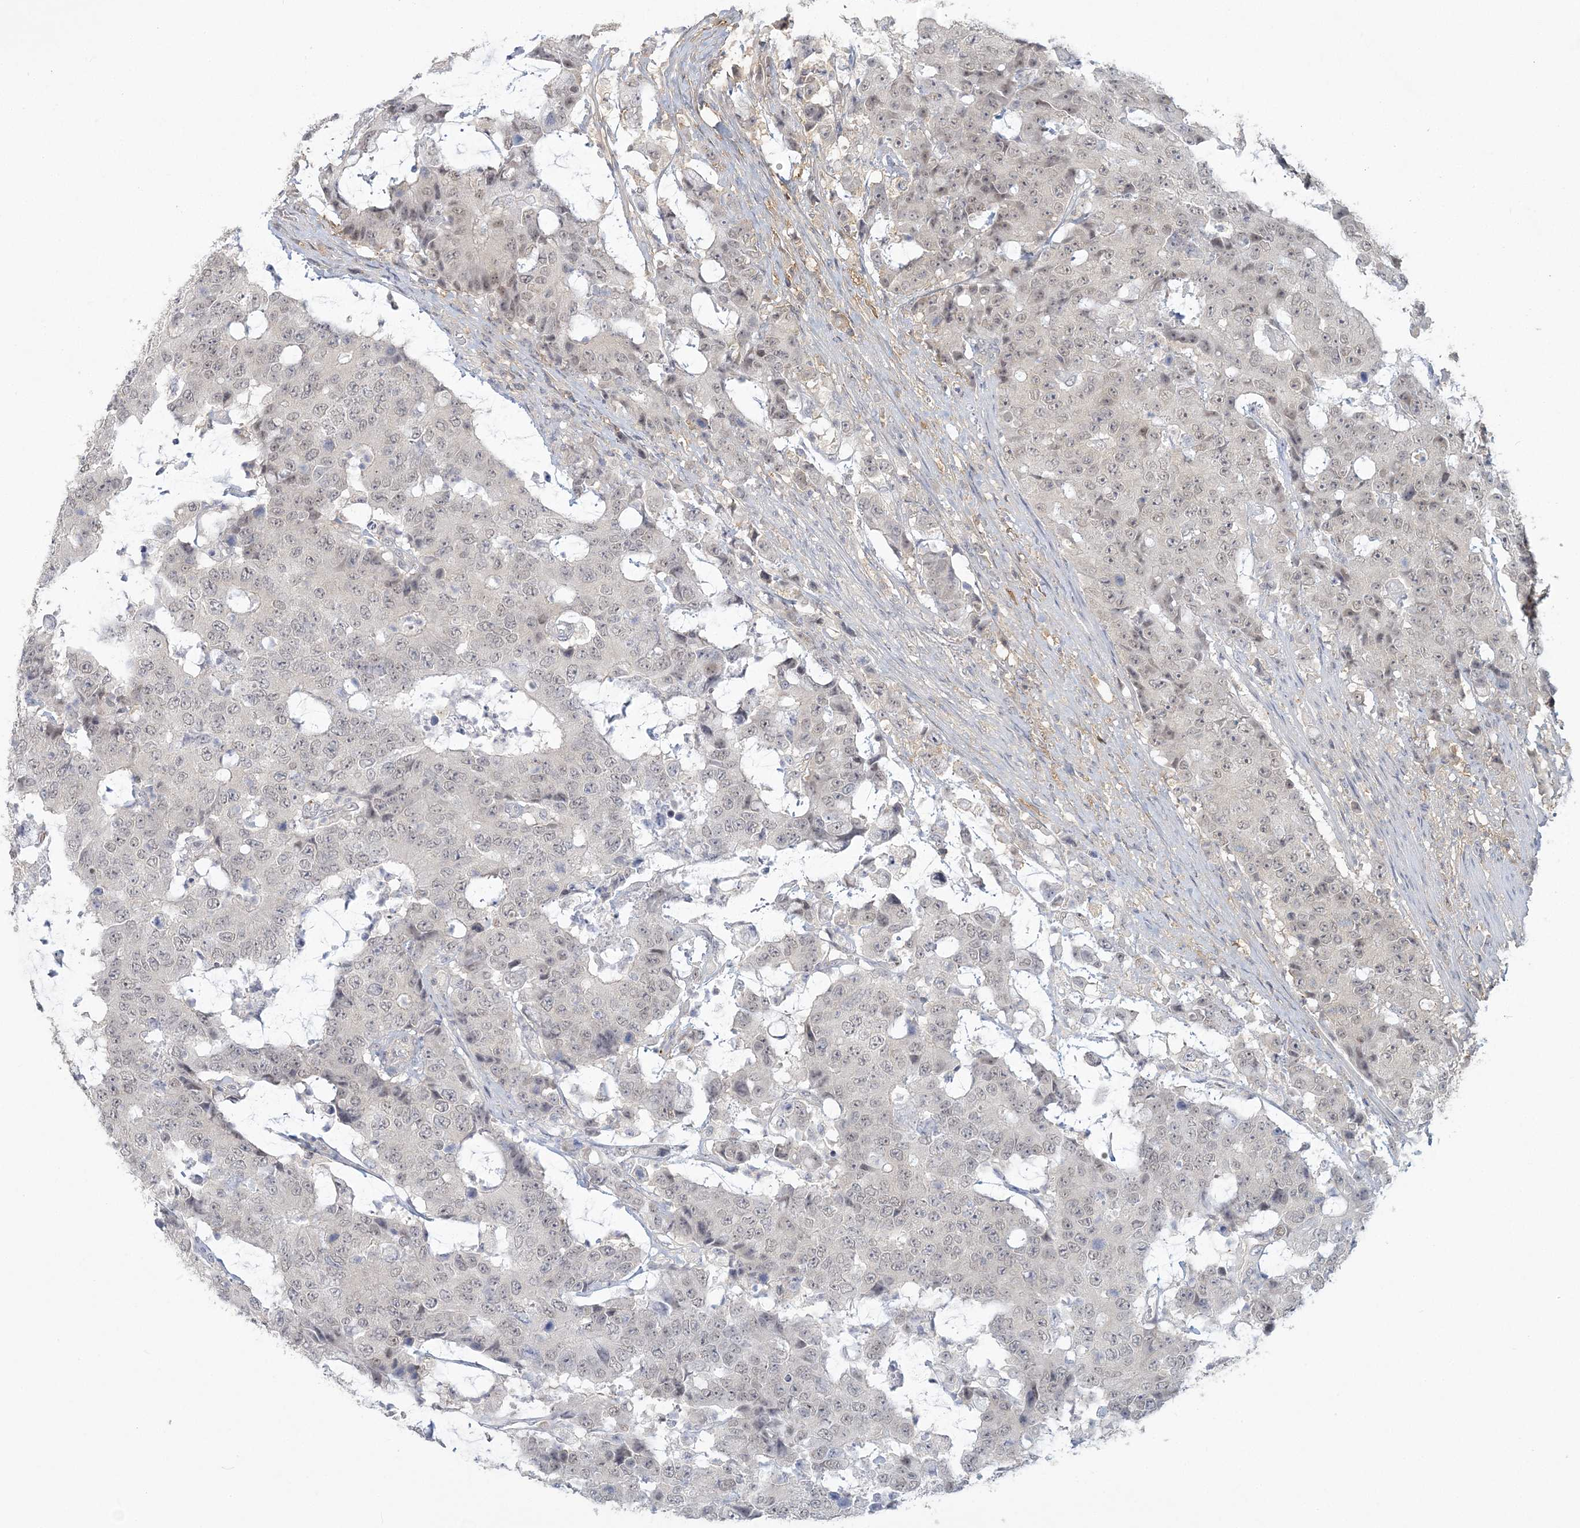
{"staining": {"intensity": "negative", "quantity": "none", "location": "none"}, "tissue": "colorectal cancer", "cell_type": "Tumor cells", "image_type": "cancer", "snomed": [{"axis": "morphology", "description": "Adenocarcinoma, NOS"}, {"axis": "topography", "description": "Colon"}], "caption": "Immunohistochemical staining of adenocarcinoma (colorectal) displays no significant staining in tumor cells.", "gene": "ANKS1A", "patient": {"sex": "female", "age": 86}}